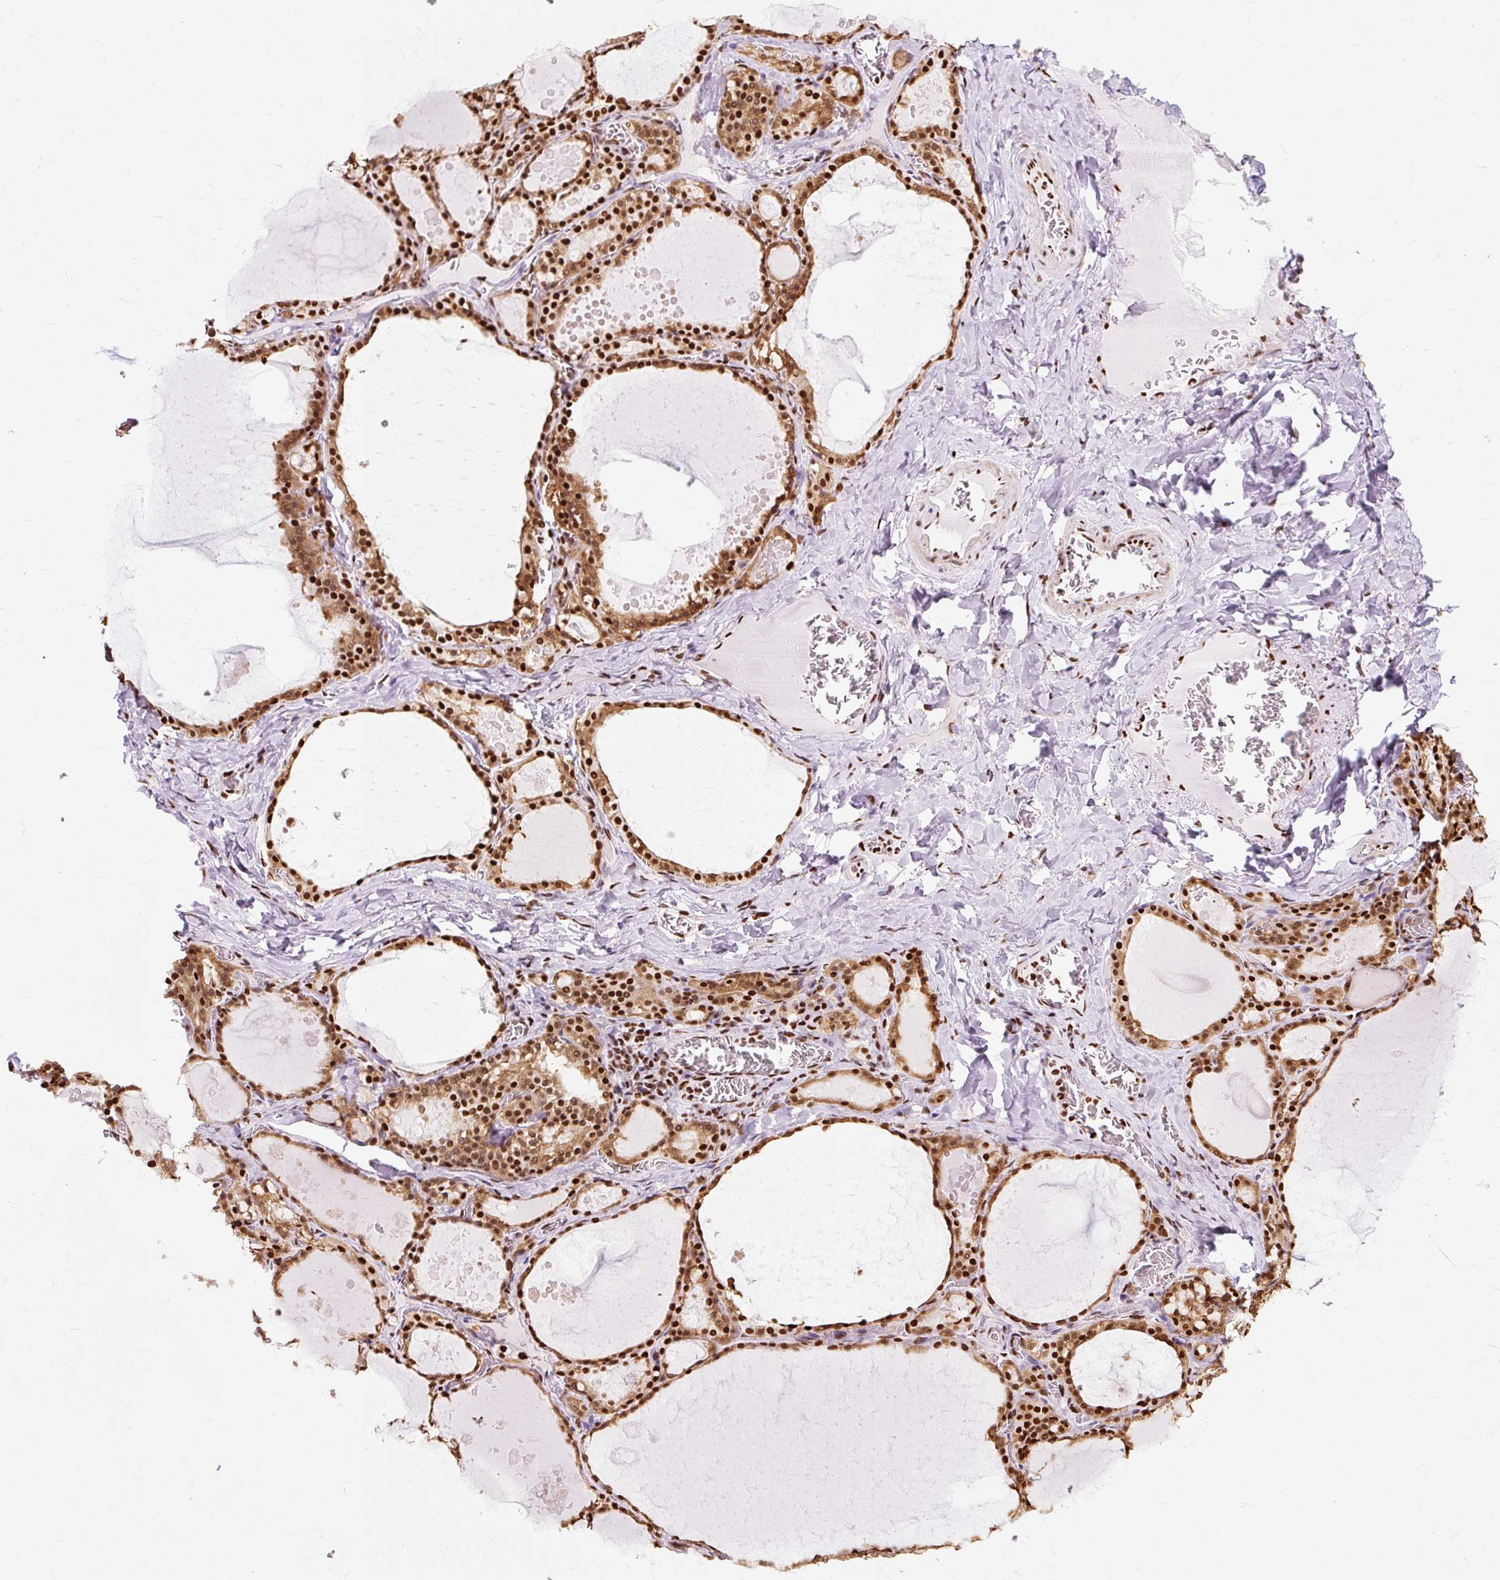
{"staining": {"intensity": "strong", "quantity": ">75%", "location": "cytoplasmic/membranous,nuclear"}, "tissue": "thyroid gland", "cell_type": "Glandular cells", "image_type": "normal", "snomed": [{"axis": "morphology", "description": "Normal tissue, NOS"}, {"axis": "topography", "description": "Thyroid gland"}], "caption": "Human thyroid gland stained with a brown dye shows strong cytoplasmic/membranous,nuclear positive expression in about >75% of glandular cells.", "gene": "XRCC6", "patient": {"sex": "male", "age": 56}}